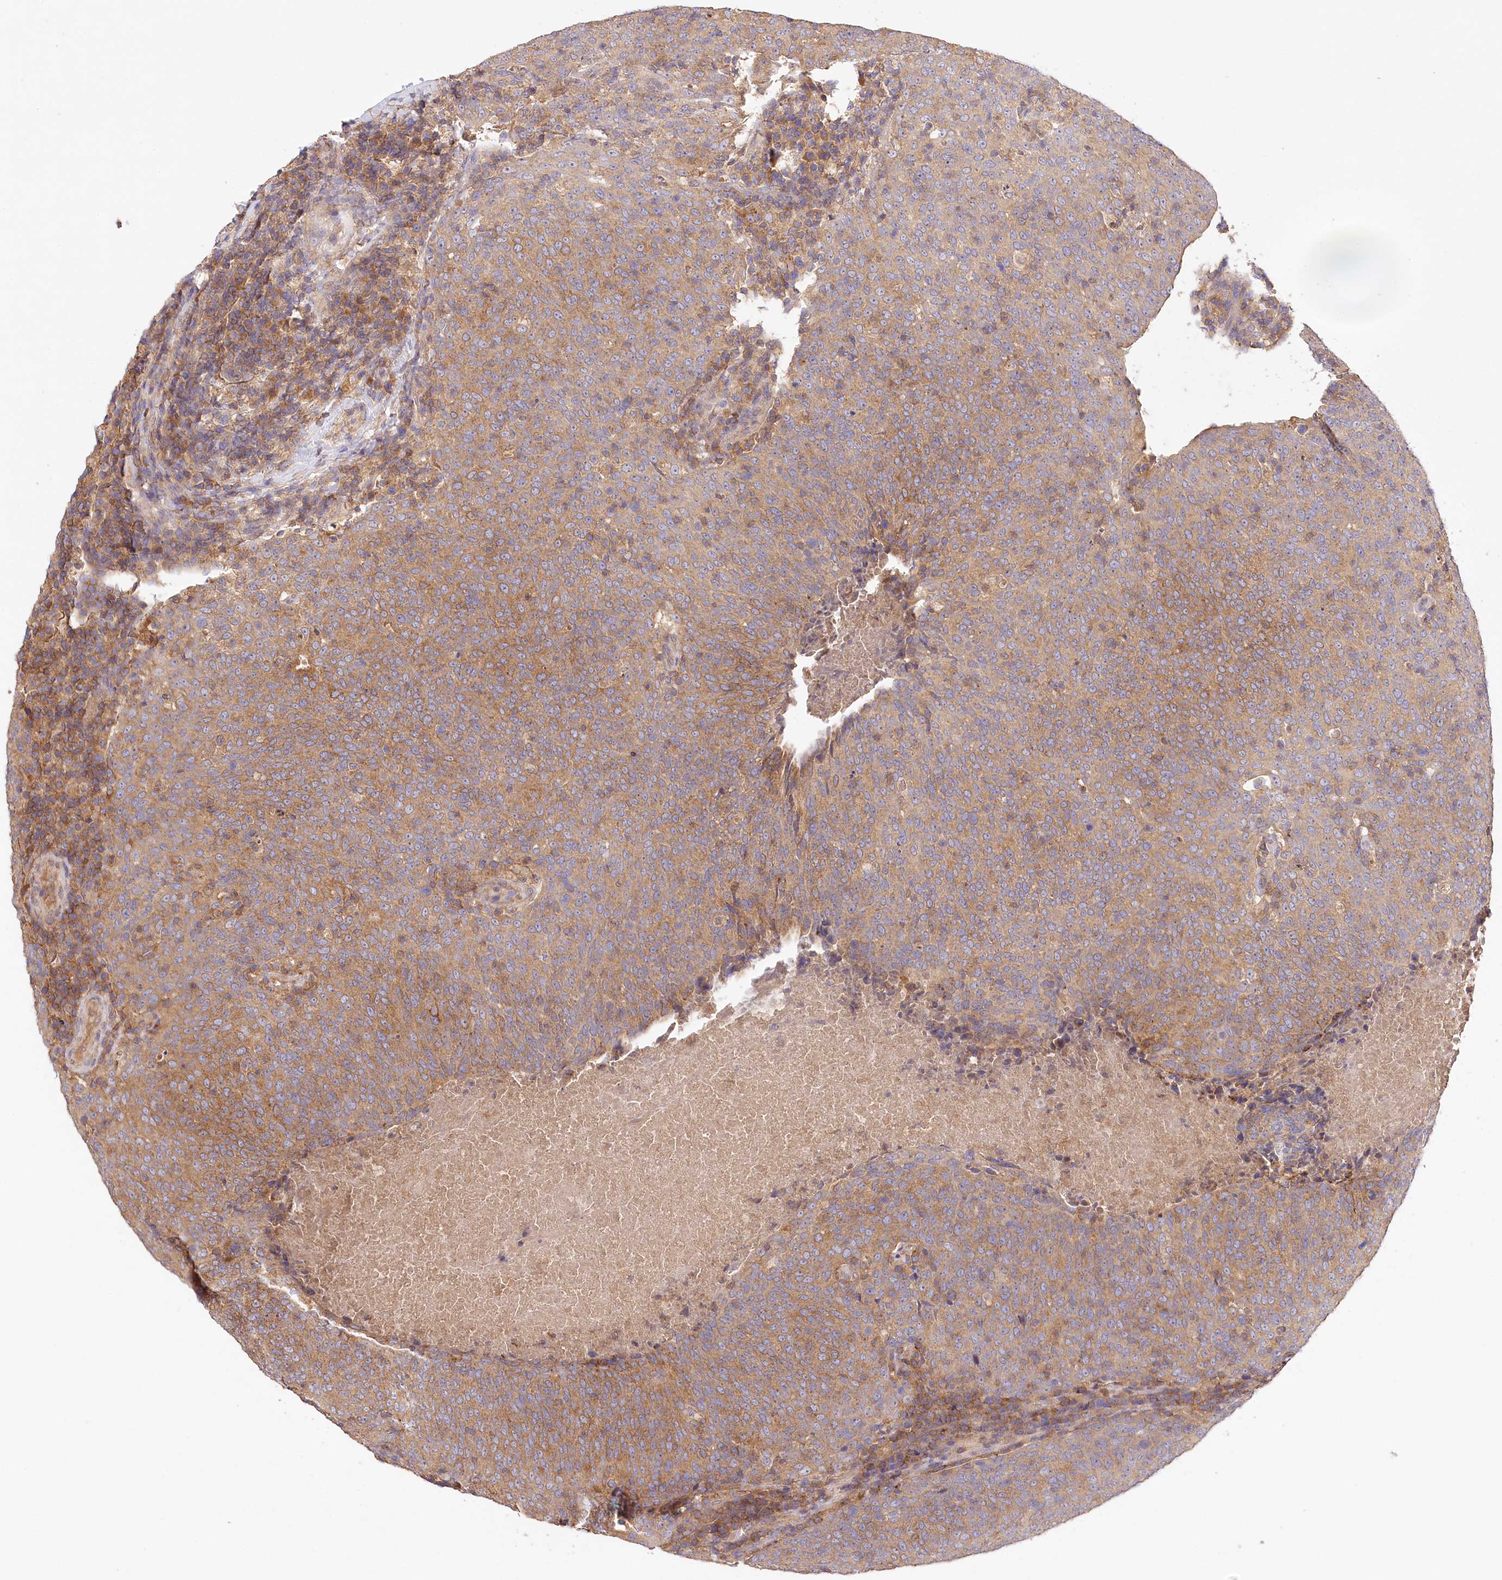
{"staining": {"intensity": "moderate", "quantity": ">75%", "location": "cytoplasmic/membranous"}, "tissue": "head and neck cancer", "cell_type": "Tumor cells", "image_type": "cancer", "snomed": [{"axis": "morphology", "description": "Squamous cell carcinoma, NOS"}, {"axis": "morphology", "description": "Squamous cell carcinoma, metastatic, NOS"}, {"axis": "topography", "description": "Lymph node"}, {"axis": "topography", "description": "Head-Neck"}], "caption": "Squamous cell carcinoma (head and neck) stained with DAB (3,3'-diaminobenzidine) immunohistochemistry demonstrates medium levels of moderate cytoplasmic/membranous staining in approximately >75% of tumor cells. (Brightfield microscopy of DAB IHC at high magnification).", "gene": "LSS", "patient": {"sex": "male", "age": 62}}